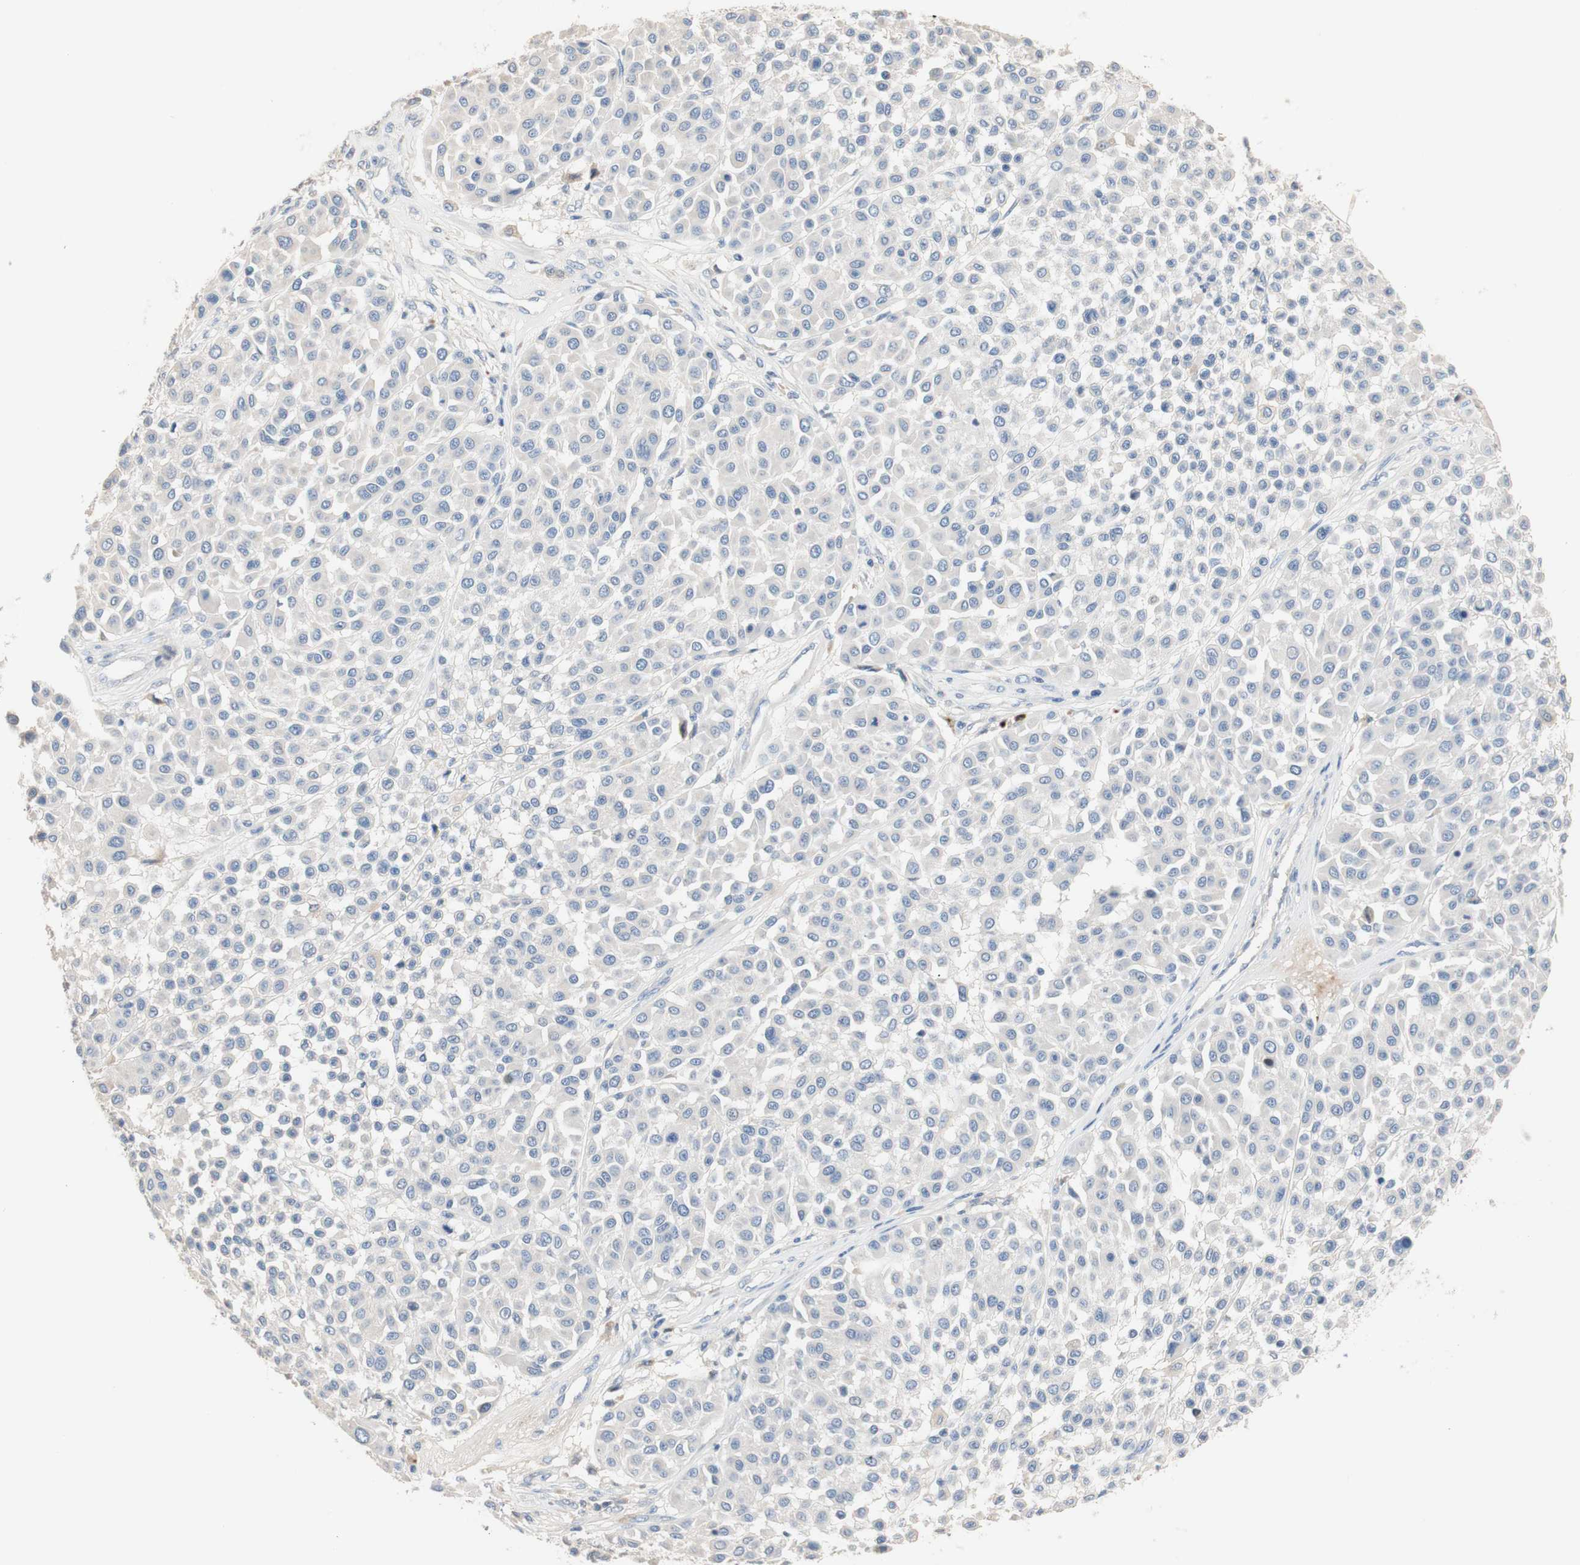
{"staining": {"intensity": "negative", "quantity": "none", "location": "none"}, "tissue": "melanoma", "cell_type": "Tumor cells", "image_type": "cancer", "snomed": [{"axis": "morphology", "description": "Malignant melanoma, Metastatic site"}, {"axis": "topography", "description": "Soft tissue"}], "caption": "Tumor cells show no significant protein staining in melanoma.", "gene": "CDON", "patient": {"sex": "male", "age": 41}}